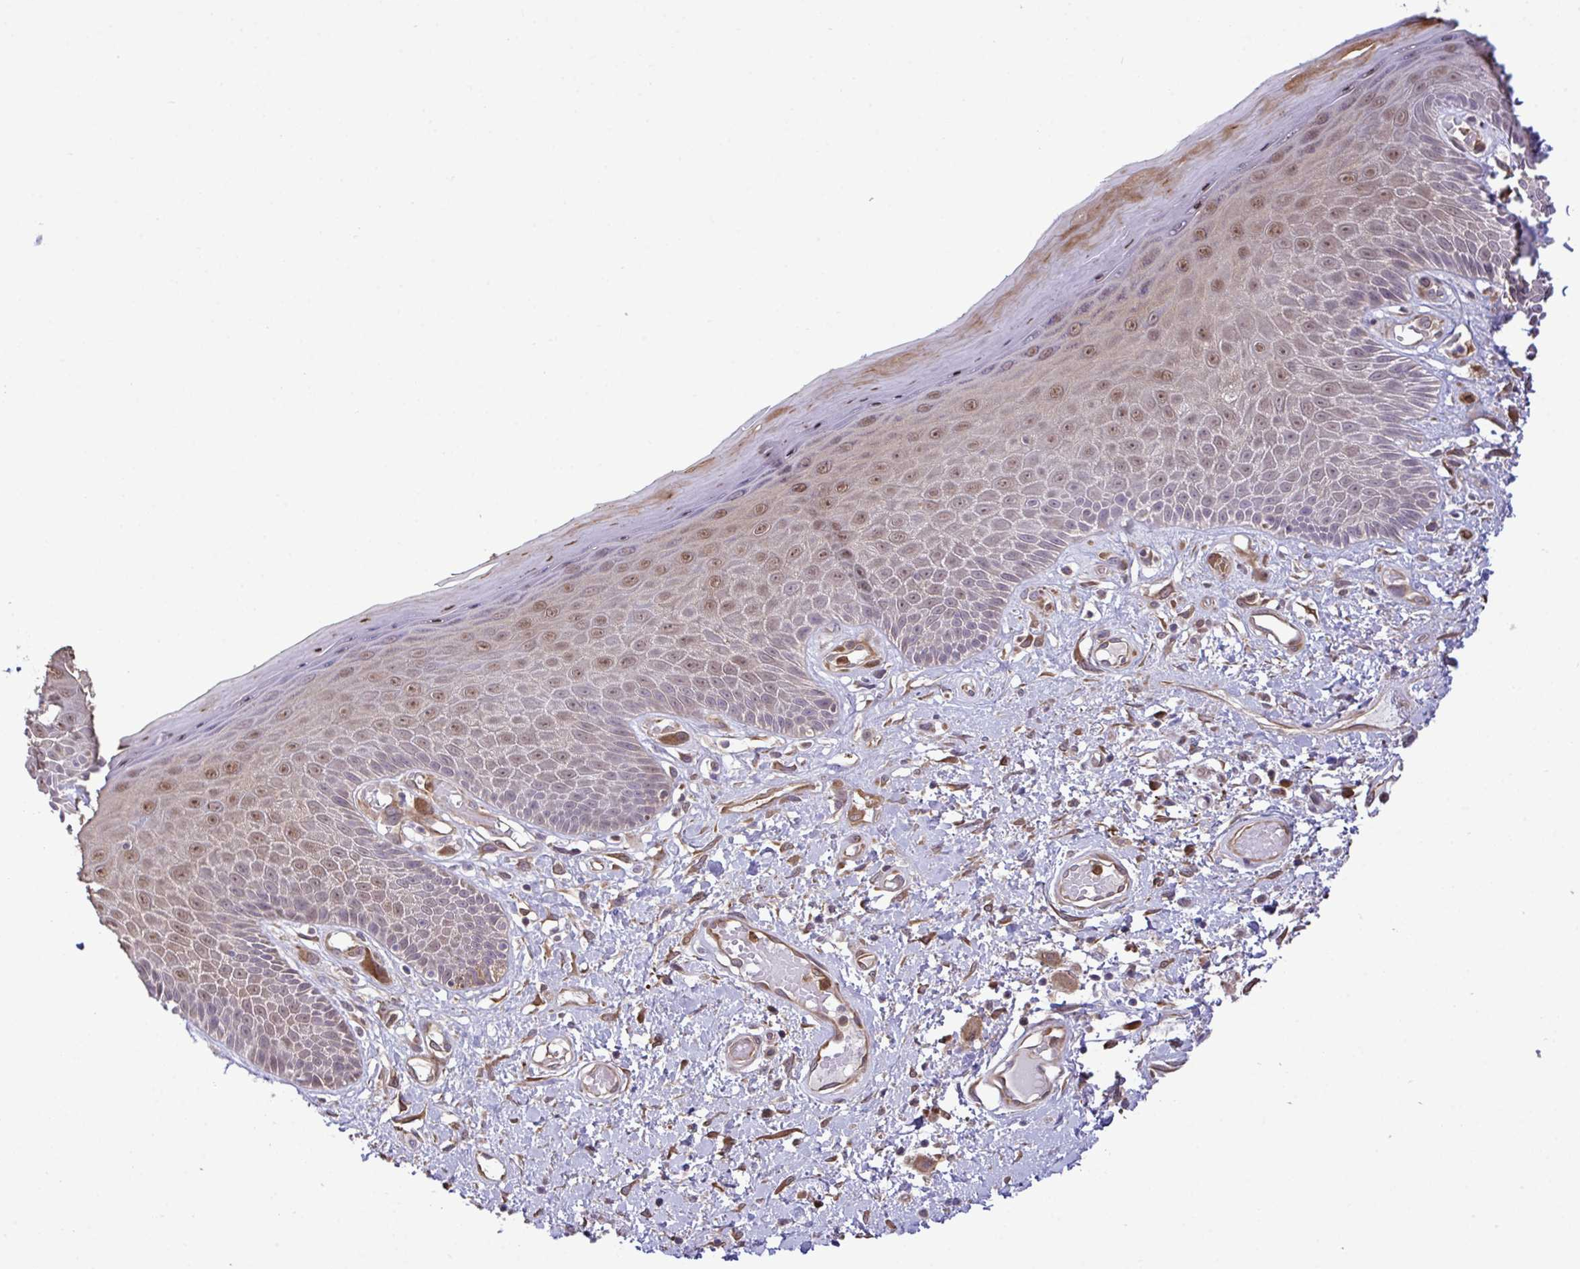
{"staining": {"intensity": "moderate", "quantity": "25%-75%", "location": "nuclear"}, "tissue": "skin", "cell_type": "Epidermal cells", "image_type": "normal", "snomed": [{"axis": "morphology", "description": "Normal tissue, NOS"}, {"axis": "topography", "description": "Anal"}, {"axis": "topography", "description": "Peripheral nerve tissue"}], "caption": "The image shows staining of unremarkable skin, revealing moderate nuclear protein staining (brown color) within epidermal cells. (DAB IHC, brown staining for protein, blue staining for nuclei).", "gene": "CMPK1", "patient": {"sex": "male", "age": 78}}